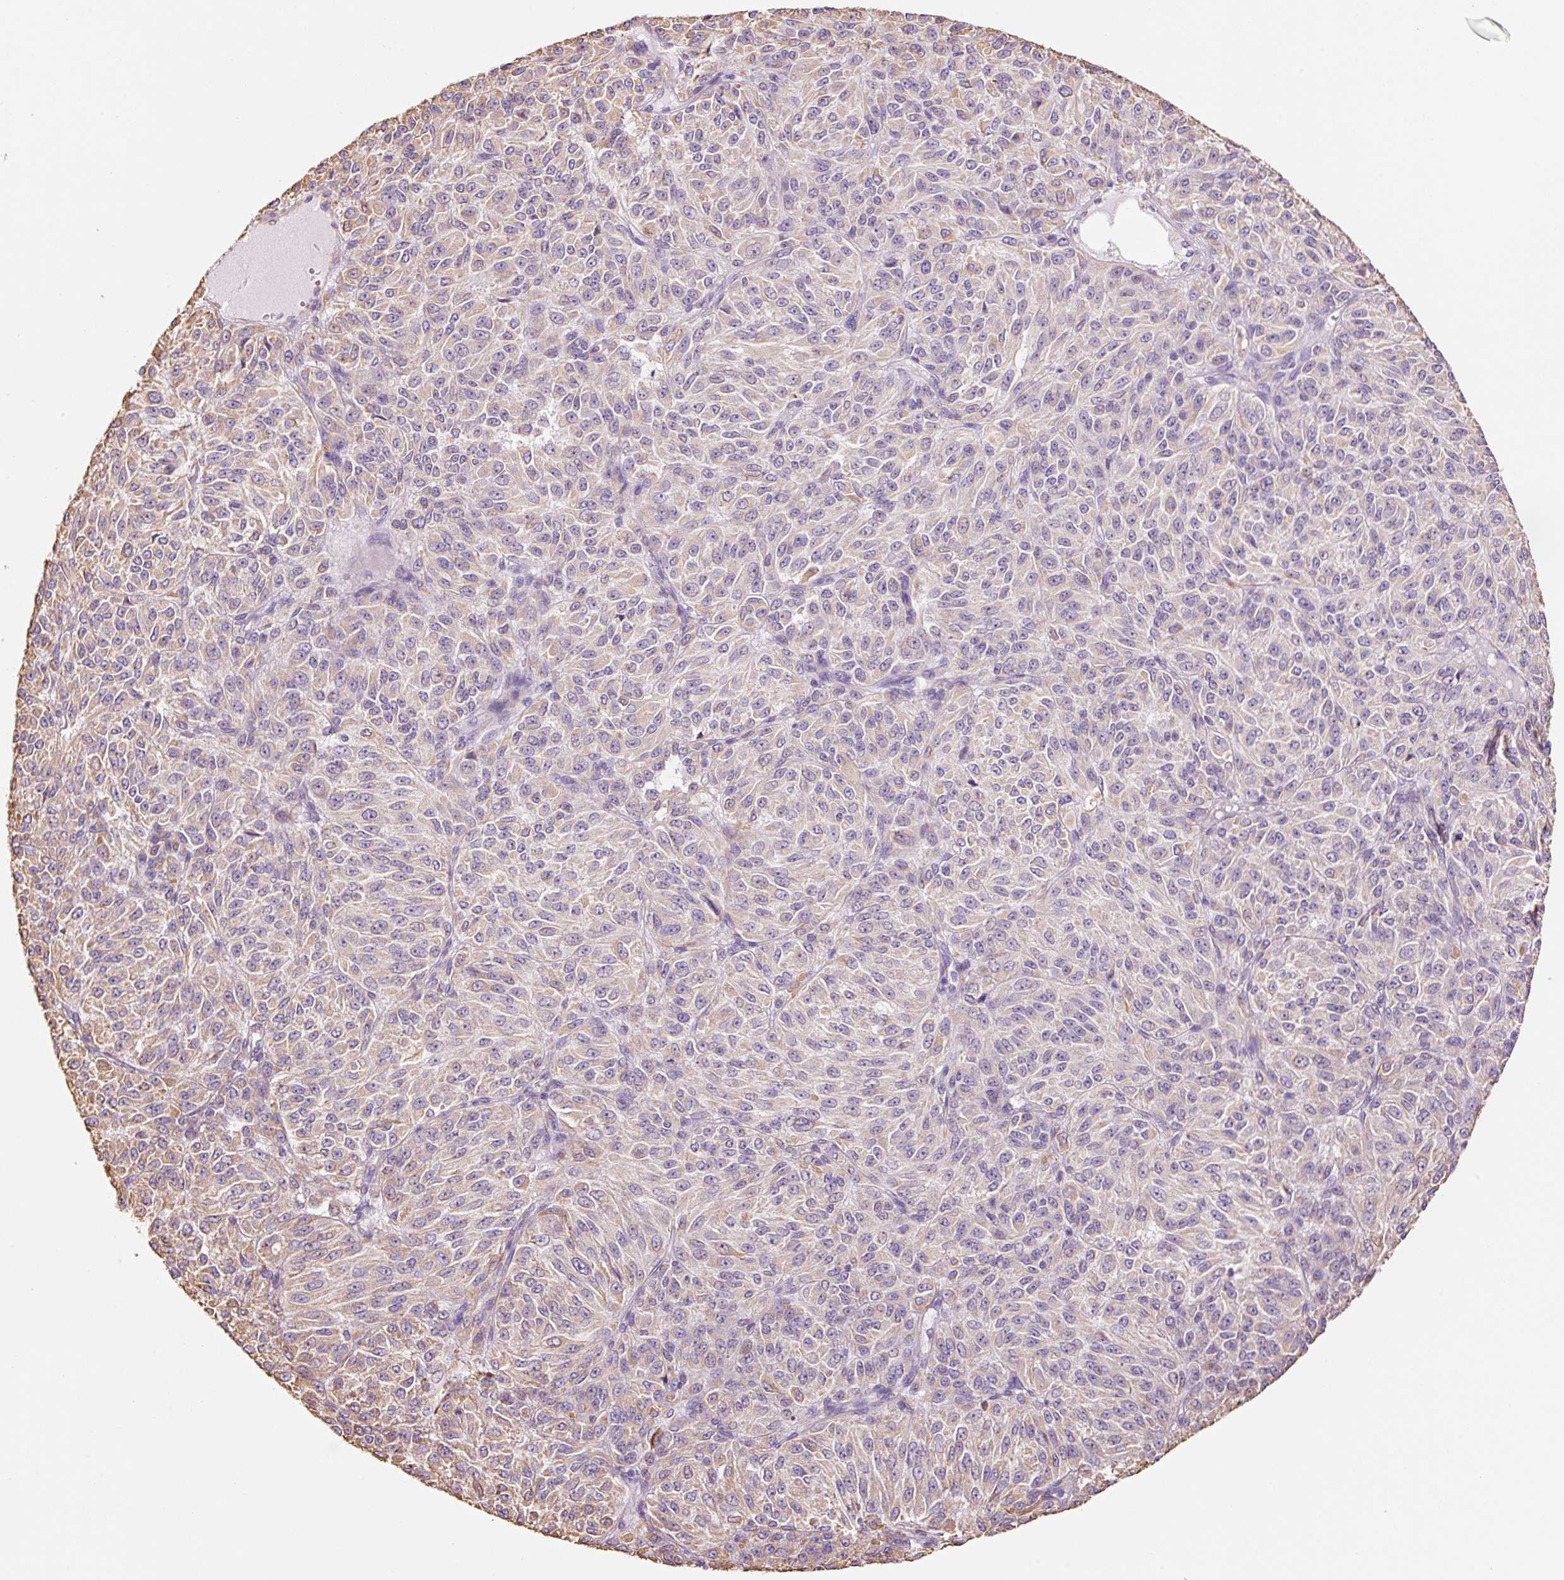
{"staining": {"intensity": "weak", "quantity": "25%-75%", "location": "cytoplasmic/membranous"}, "tissue": "melanoma", "cell_type": "Tumor cells", "image_type": "cancer", "snomed": [{"axis": "morphology", "description": "Malignant melanoma, Metastatic site"}, {"axis": "topography", "description": "Brain"}], "caption": "A brown stain shows weak cytoplasmic/membranous expression of a protein in human malignant melanoma (metastatic site) tumor cells.", "gene": "GCG", "patient": {"sex": "female", "age": 56}}